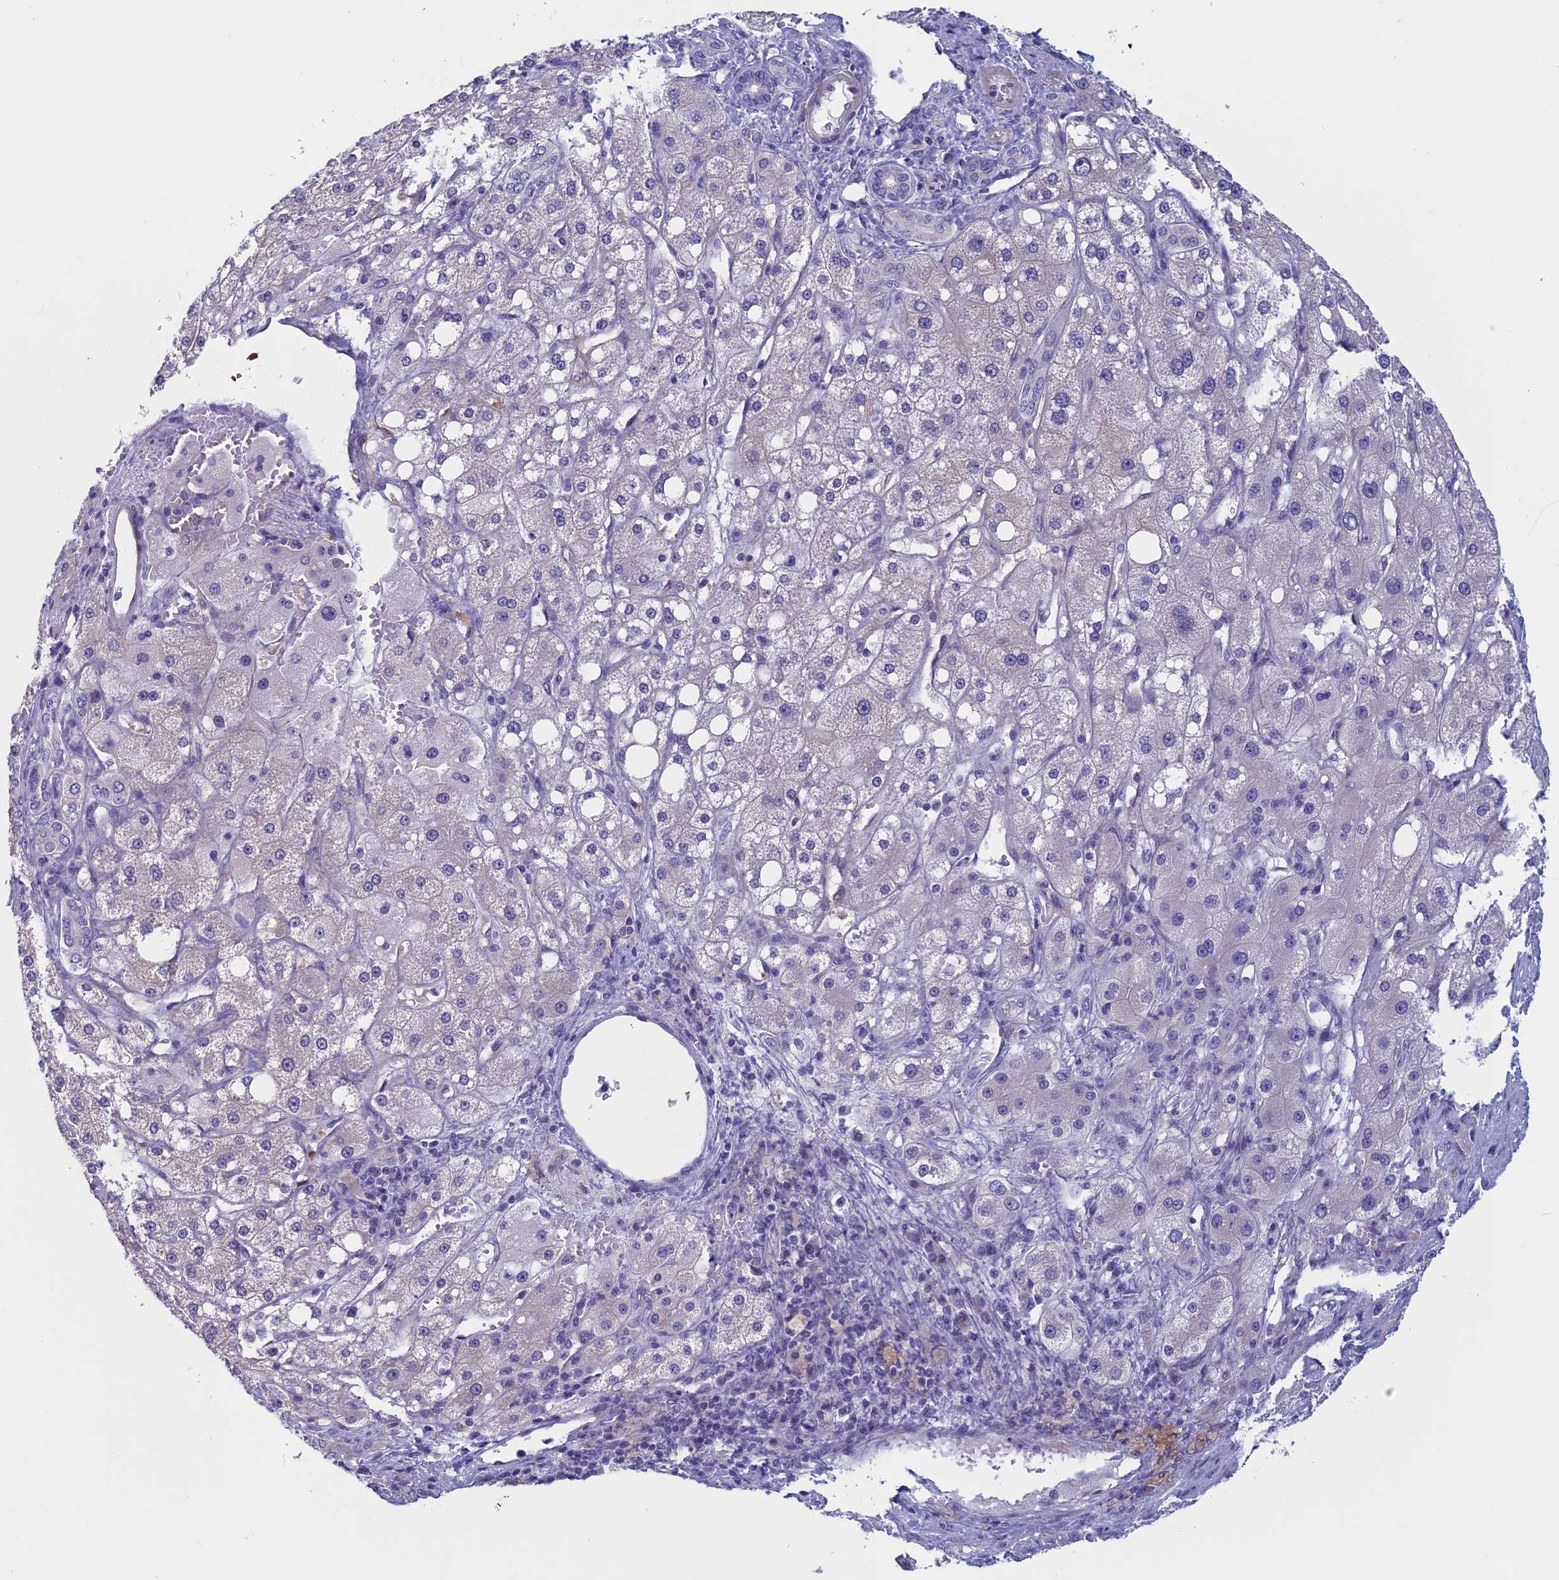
{"staining": {"intensity": "negative", "quantity": "none", "location": "none"}, "tissue": "liver cancer", "cell_type": "Tumor cells", "image_type": "cancer", "snomed": [{"axis": "morphology", "description": "Carcinoma, Hepatocellular, NOS"}, {"axis": "topography", "description": "Liver"}], "caption": "Immunohistochemistry of liver cancer (hepatocellular carcinoma) displays no positivity in tumor cells.", "gene": "CNOT6L", "patient": {"sex": "male", "age": 80}}